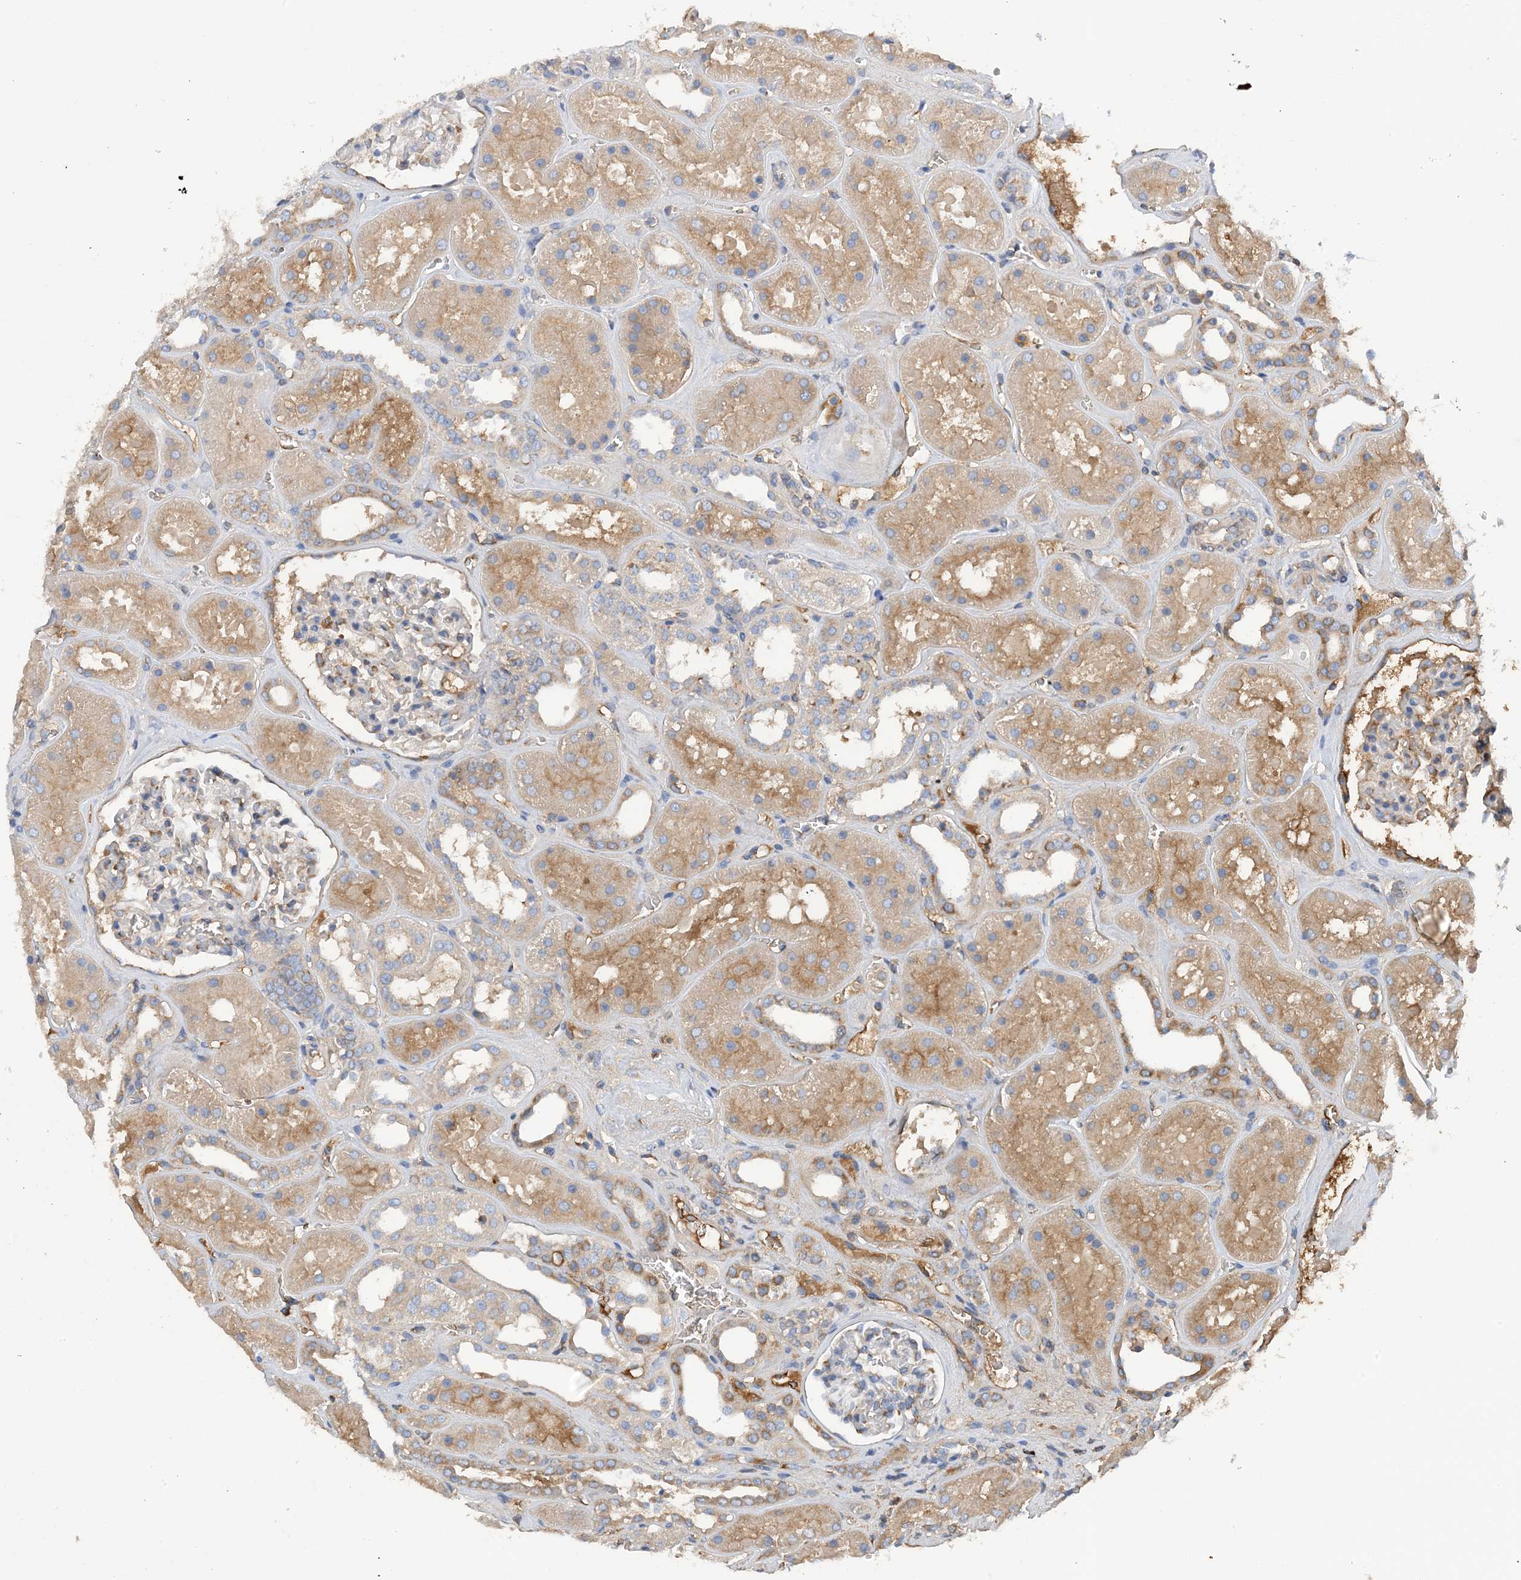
{"staining": {"intensity": "moderate", "quantity": "<25%", "location": "cytoplasmic/membranous"}, "tissue": "kidney", "cell_type": "Cells in glomeruli", "image_type": "normal", "snomed": [{"axis": "morphology", "description": "Normal tissue, NOS"}, {"axis": "topography", "description": "Kidney"}], "caption": "Moderate cytoplasmic/membranous protein positivity is identified in approximately <25% of cells in glomeruli in kidney. (DAB IHC, brown staining for protein, blue staining for nuclei).", "gene": "SLC5A11", "patient": {"sex": "female", "age": 41}}